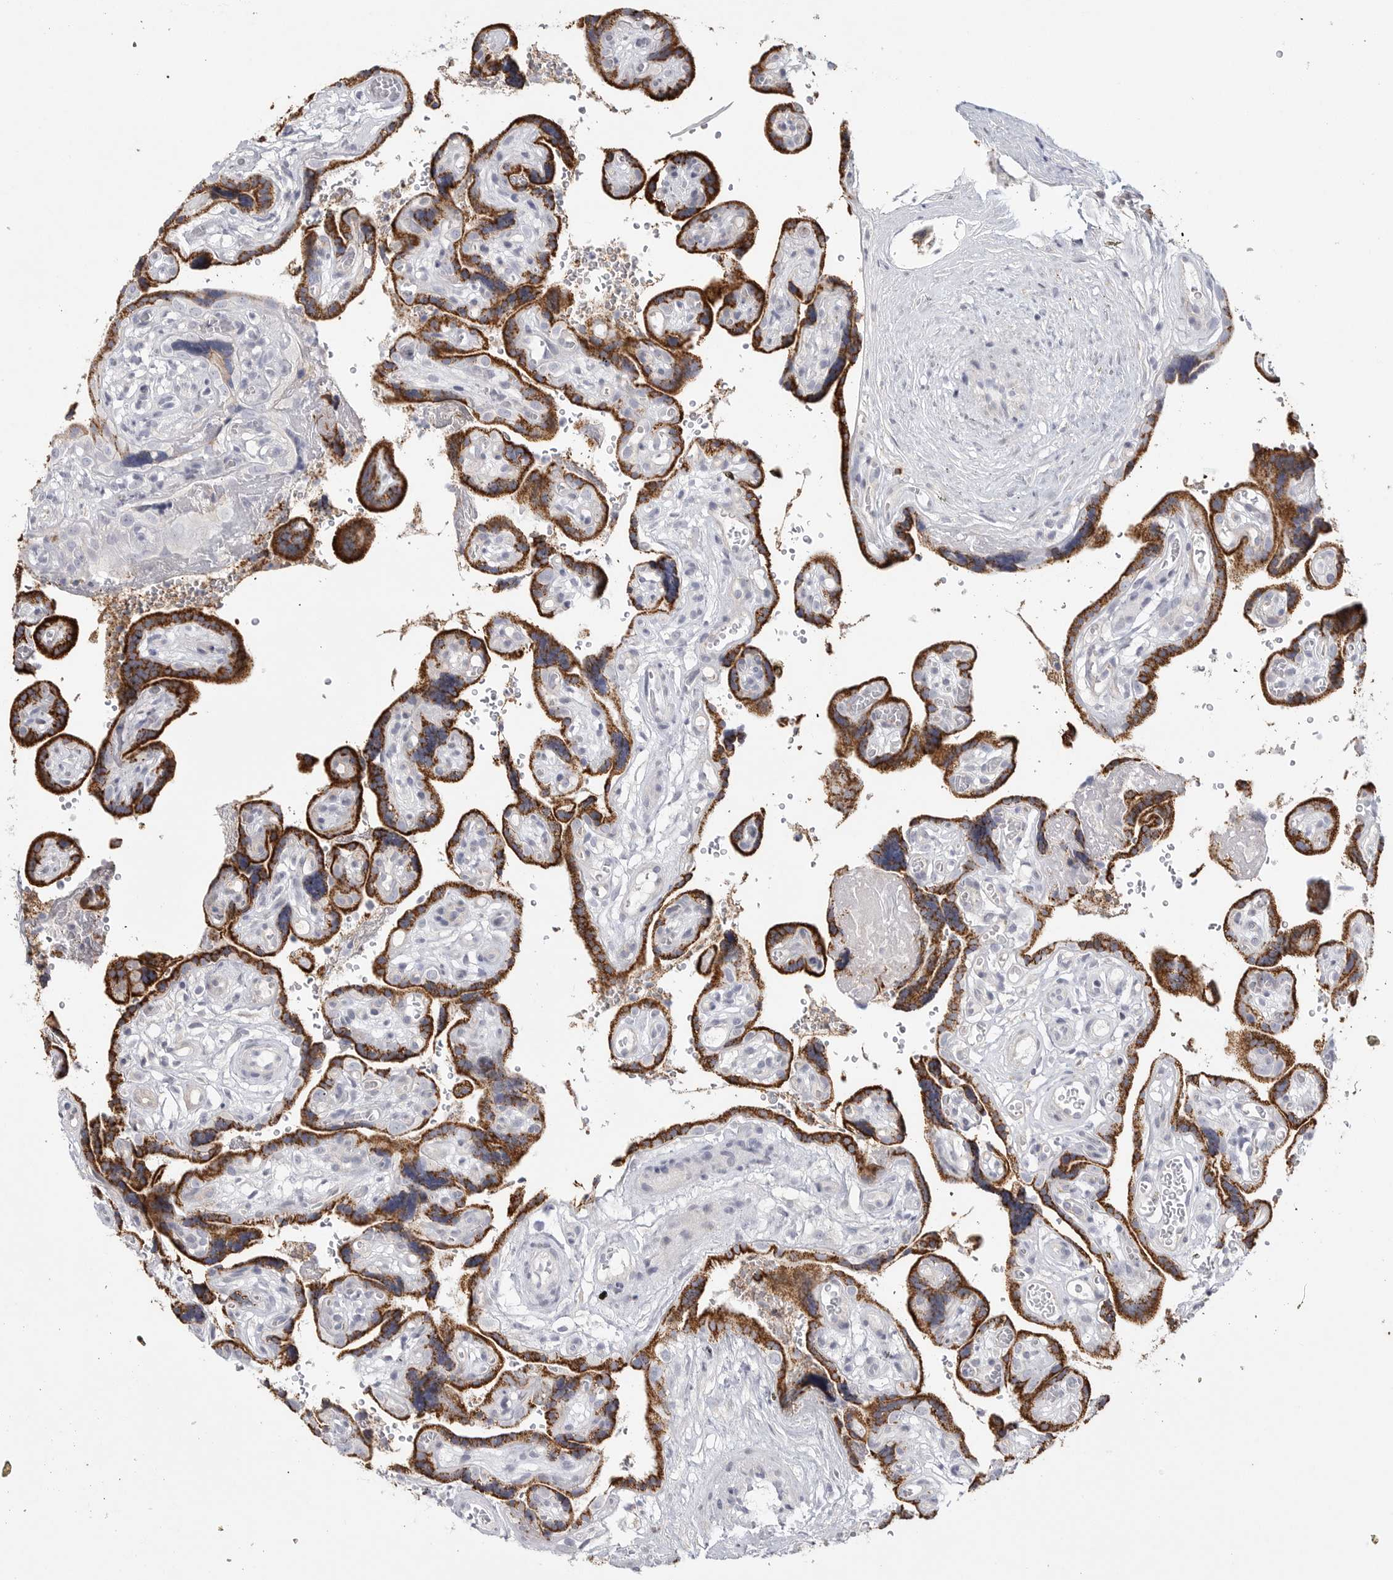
{"staining": {"intensity": "strong", "quantity": ">75%", "location": "cytoplasmic/membranous"}, "tissue": "placenta", "cell_type": "Decidual cells", "image_type": "normal", "snomed": [{"axis": "morphology", "description": "Normal tissue, NOS"}, {"axis": "topography", "description": "Placenta"}], "caption": "The photomicrograph displays a brown stain indicating the presence of a protein in the cytoplasmic/membranous of decidual cells in placenta.", "gene": "ELP3", "patient": {"sex": "female", "age": 30}}